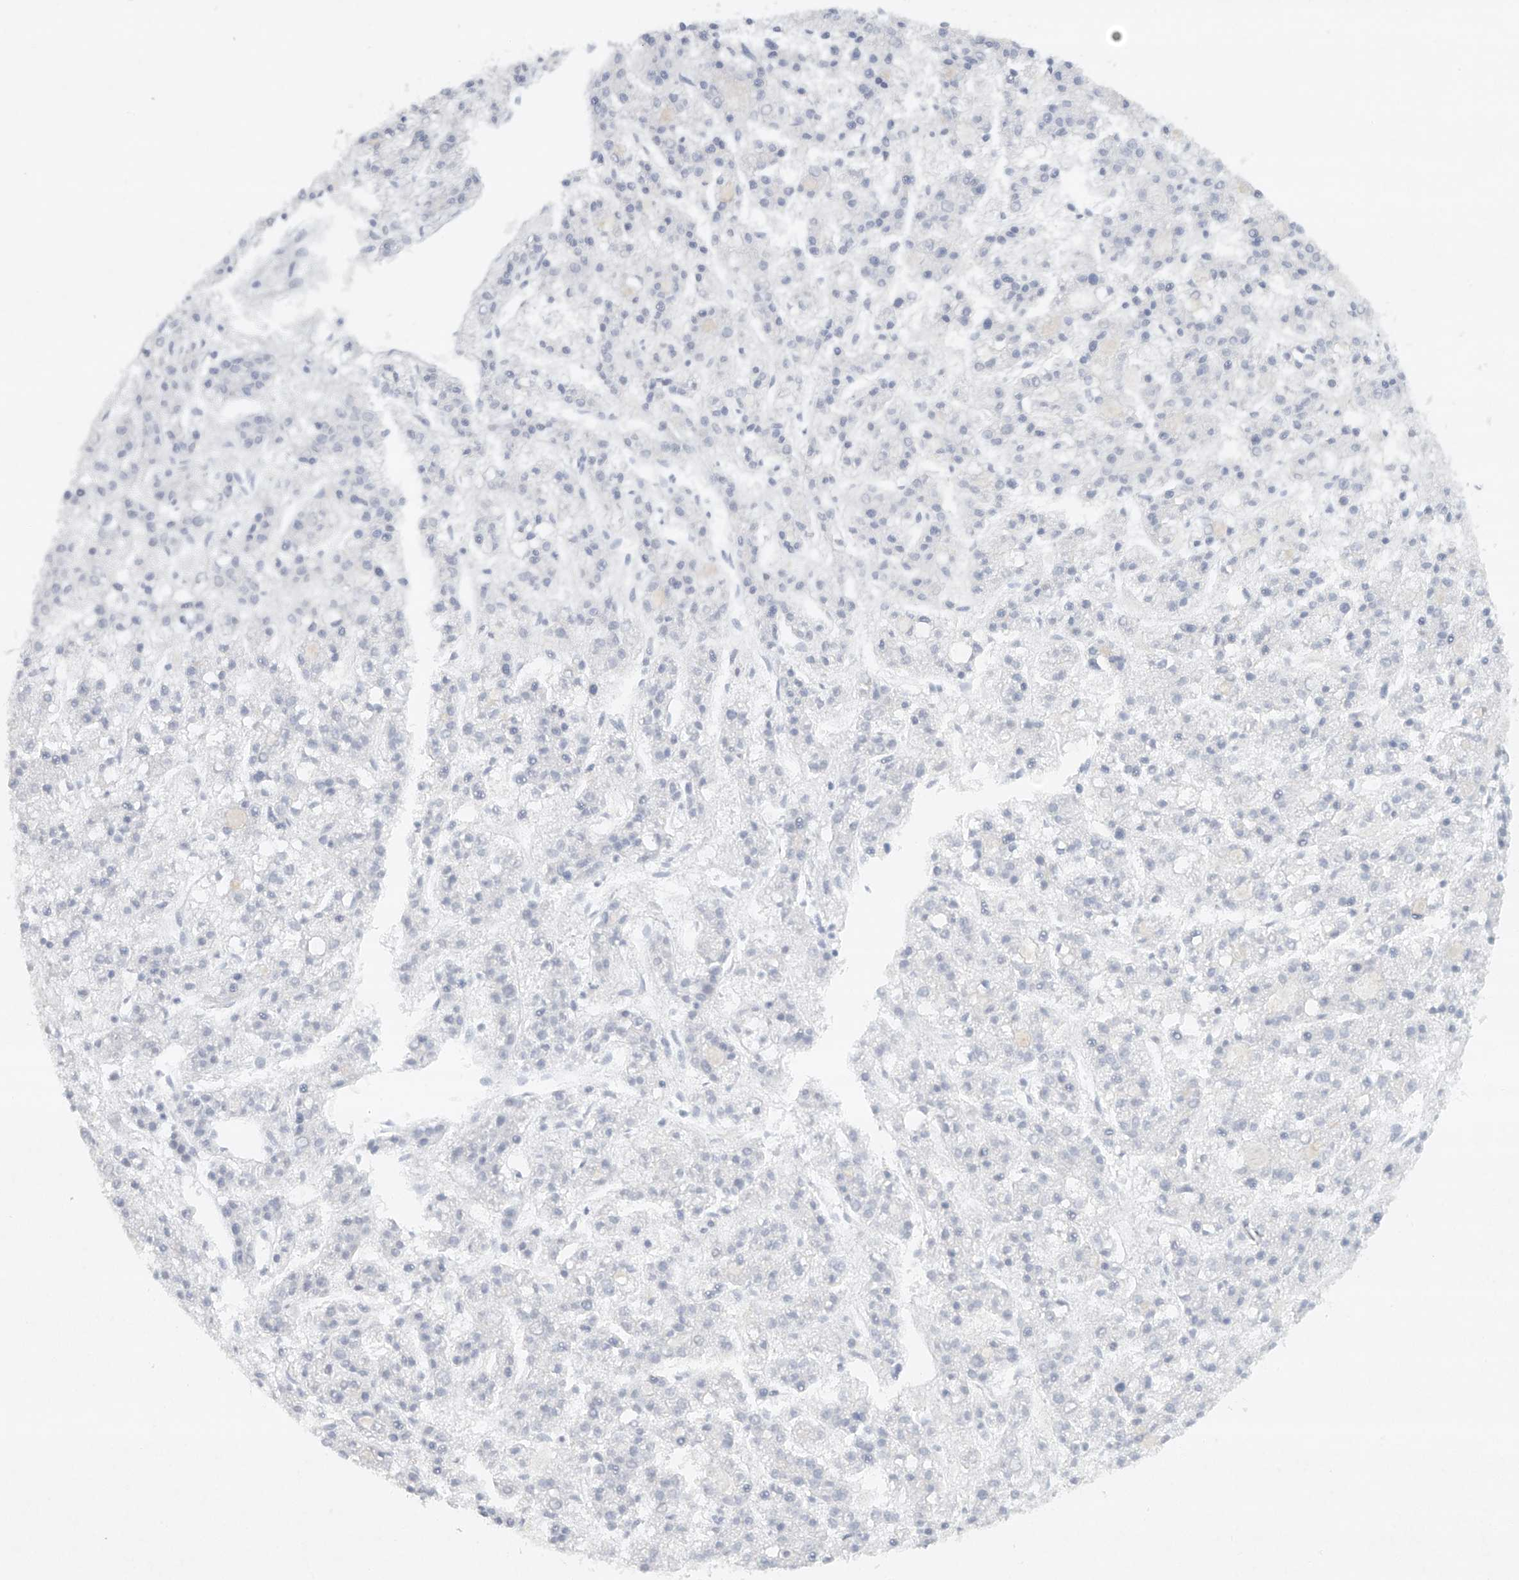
{"staining": {"intensity": "negative", "quantity": "none", "location": "none"}, "tissue": "liver cancer", "cell_type": "Tumor cells", "image_type": "cancer", "snomed": [{"axis": "morphology", "description": "Carcinoma, Hepatocellular, NOS"}, {"axis": "topography", "description": "Liver"}], "caption": "DAB (3,3'-diaminobenzidine) immunohistochemical staining of human liver cancer reveals no significant expression in tumor cells.", "gene": "FAT2", "patient": {"sex": "male", "age": 70}}